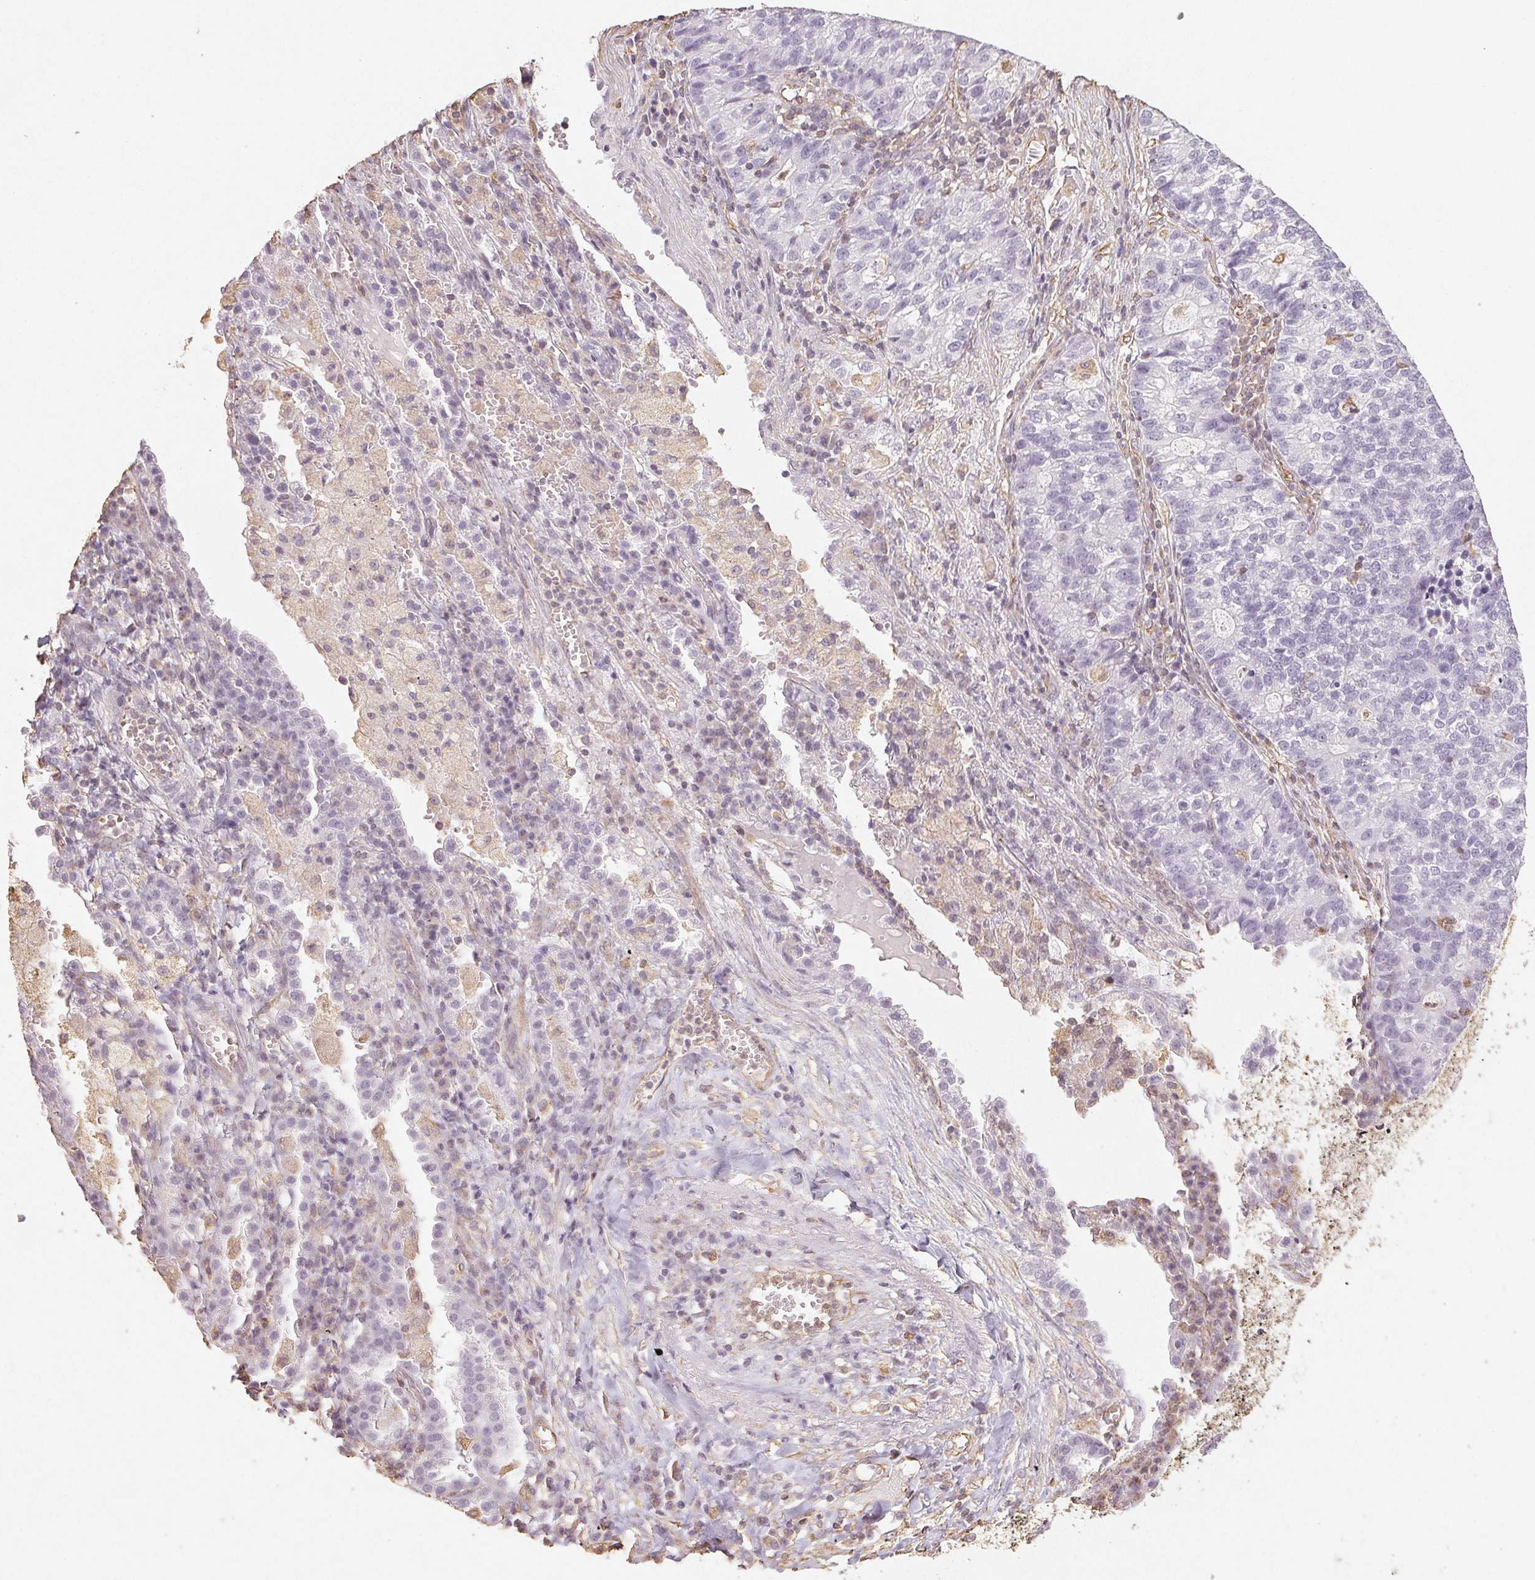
{"staining": {"intensity": "negative", "quantity": "none", "location": "none"}, "tissue": "lung cancer", "cell_type": "Tumor cells", "image_type": "cancer", "snomed": [{"axis": "morphology", "description": "Adenocarcinoma, NOS"}, {"axis": "topography", "description": "Lung"}], "caption": "IHC of lung cancer (adenocarcinoma) shows no positivity in tumor cells.", "gene": "COL7A1", "patient": {"sex": "male", "age": 57}}